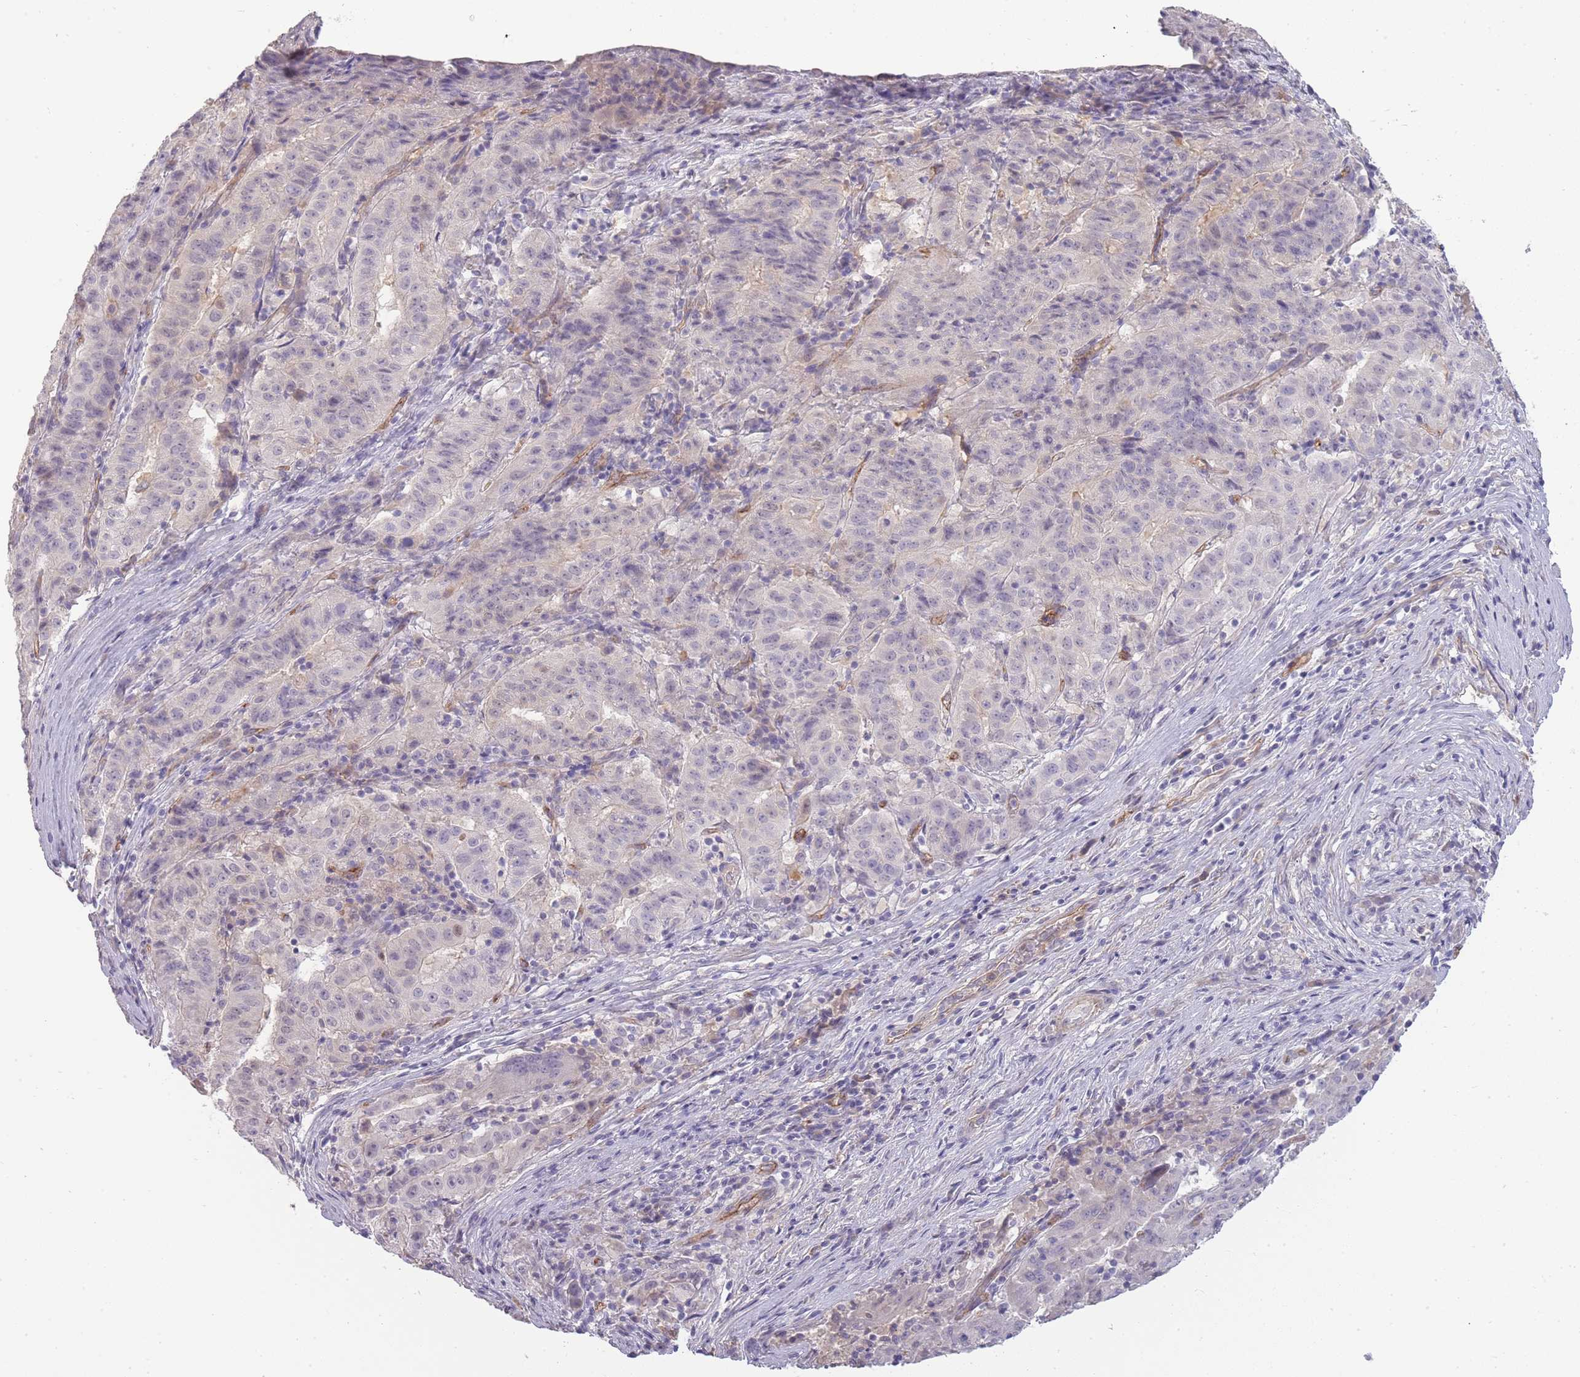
{"staining": {"intensity": "negative", "quantity": "none", "location": "none"}, "tissue": "pancreatic cancer", "cell_type": "Tumor cells", "image_type": "cancer", "snomed": [{"axis": "morphology", "description": "Adenocarcinoma, NOS"}, {"axis": "topography", "description": "Pancreas"}], "caption": "This micrograph is of pancreatic cancer (adenocarcinoma) stained with immunohistochemistry to label a protein in brown with the nuclei are counter-stained blue. There is no staining in tumor cells. The staining is performed using DAB (3,3'-diaminobenzidine) brown chromogen with nuclei counter-stained in using hematoxylin.", "gene": "SLC8A2", "patient": {"sex": "male", "age": 63}}